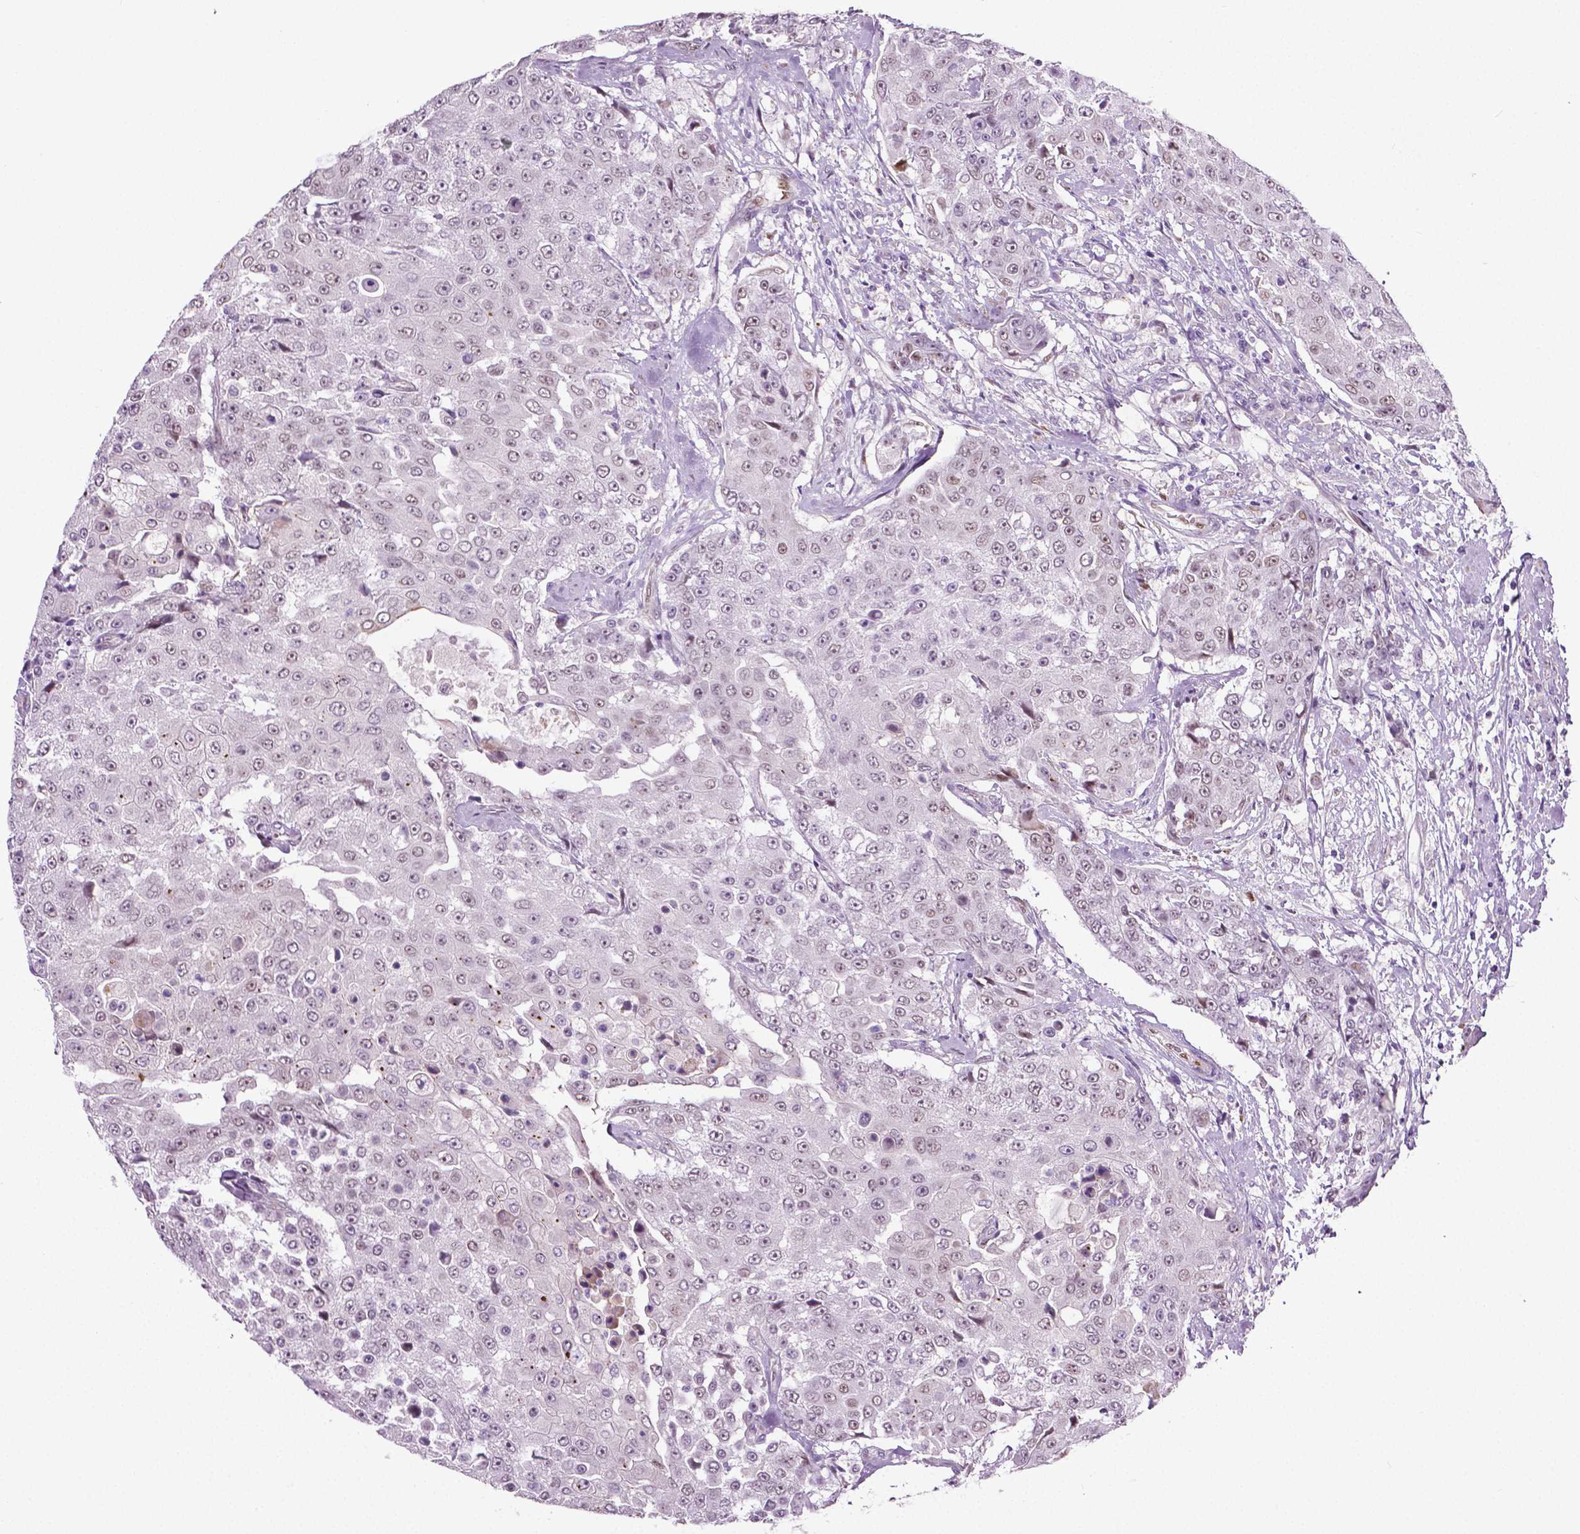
{"staining": {"intensity": "weak", "quantity": "25%-75%", "location": "nuclear"}, "tissue": "urothelial cancer", "cell_type": "Tumor cells", "image_type": "cancer", "snomed": [{"axis": "morphology", "description": "Urothelial carcinoma, High grade"}, {"axis": "topography", "description": "Urinary bladder"}], "caption": "Immunohistochemical staining of urothelial carcinoma (high-grade) reveals weak nuclear protein staining in about 25%-75% of tumor cells.", "gene": "PTGER3", "patient": {"sex": "female", "age": 63}}